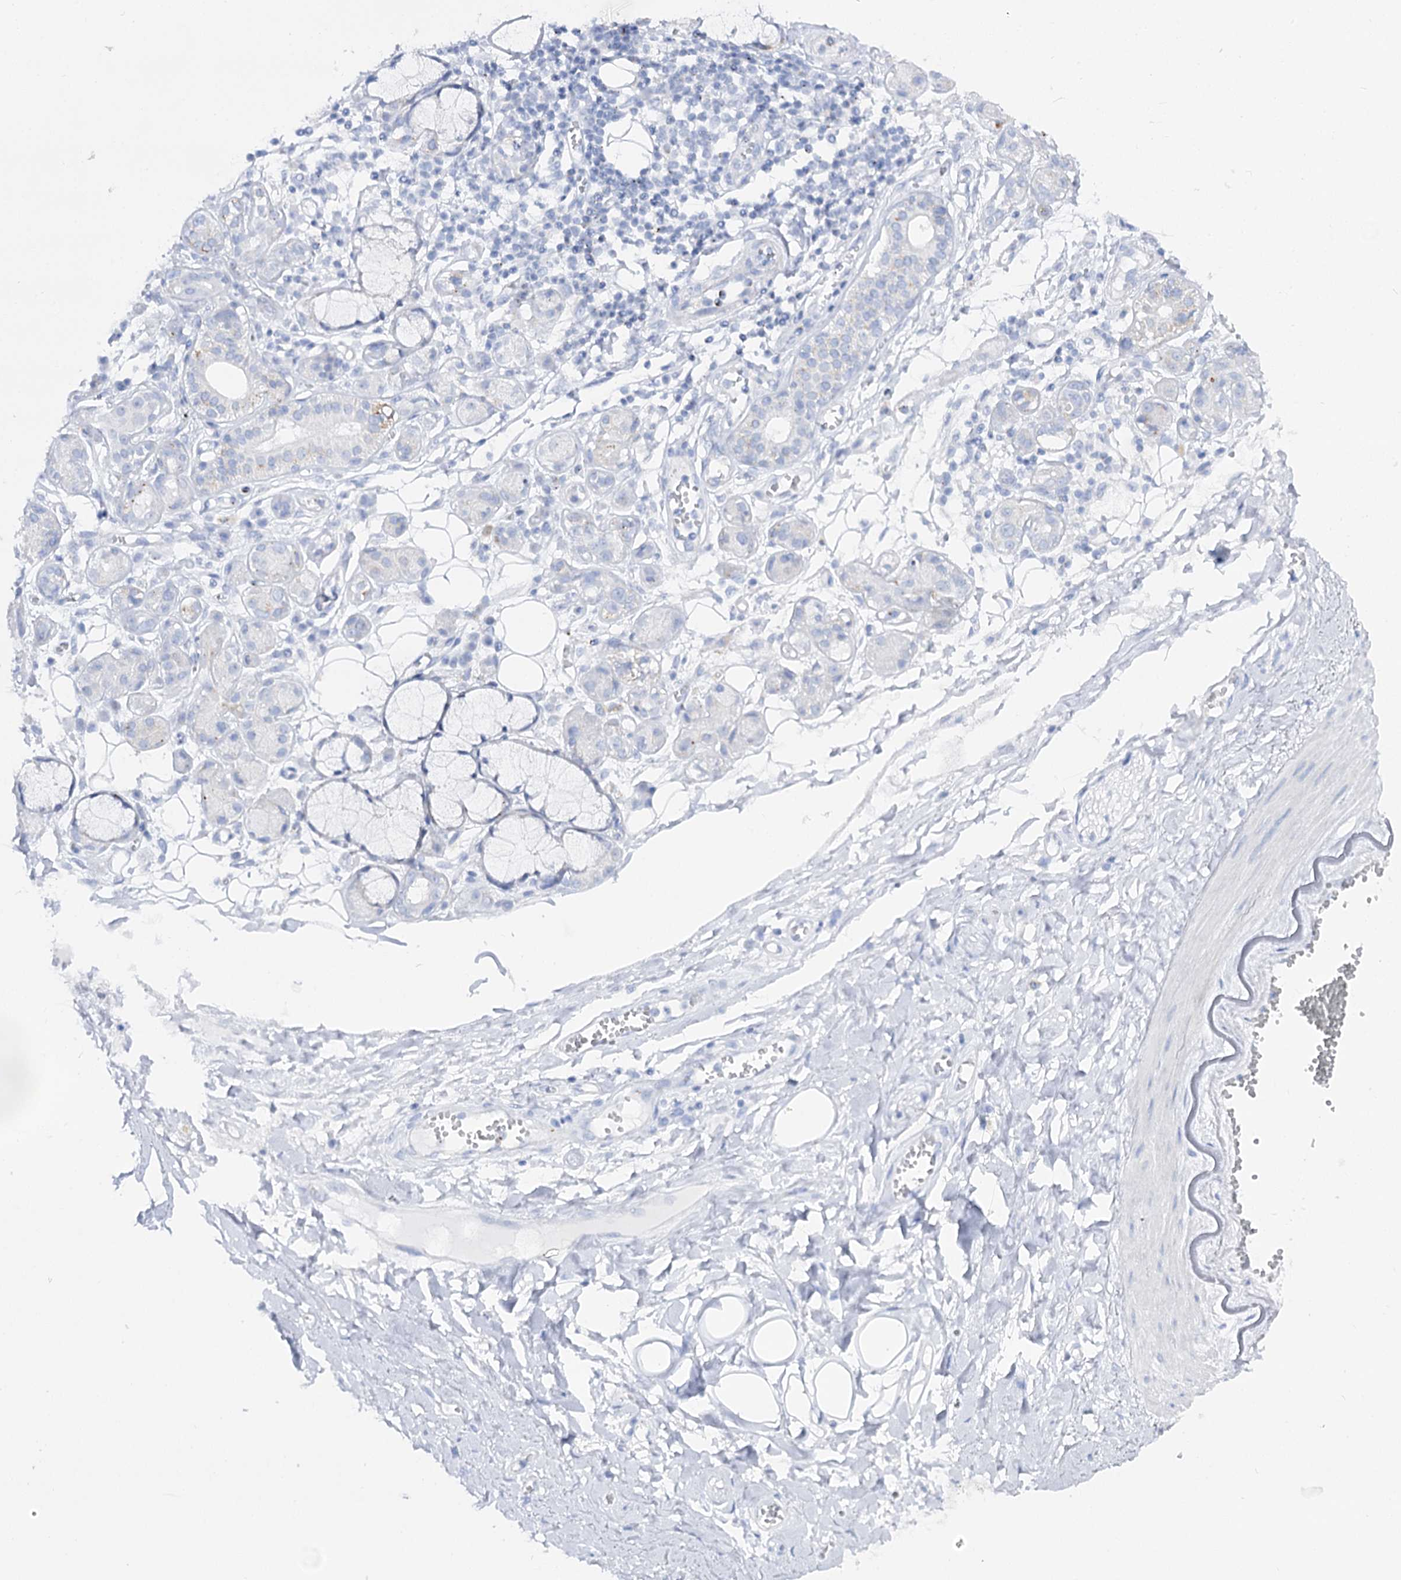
{"staining": {"intensity": "negative", "quantity": "none", "location": "none"}, "tissue": "adipose tissue", "cell_type": "Adipocytes", "image_type": "normal", "snomed": [{"axis": "morphology", "description": "Normal tissue, NOS"}, {"axis": "morphology", "description": "Inflammation, NOS"}, {"axis": "topography", "description": "Salivary gland"}, {"axis": "topography", "description": "Peripheral nerve tissue"}], "caption": "Image shows no protein staining in adipocytes of unremarkable adipose tissue.", "gene": "SLC3A1", "patient": {"sex": "female", "age": 75}}